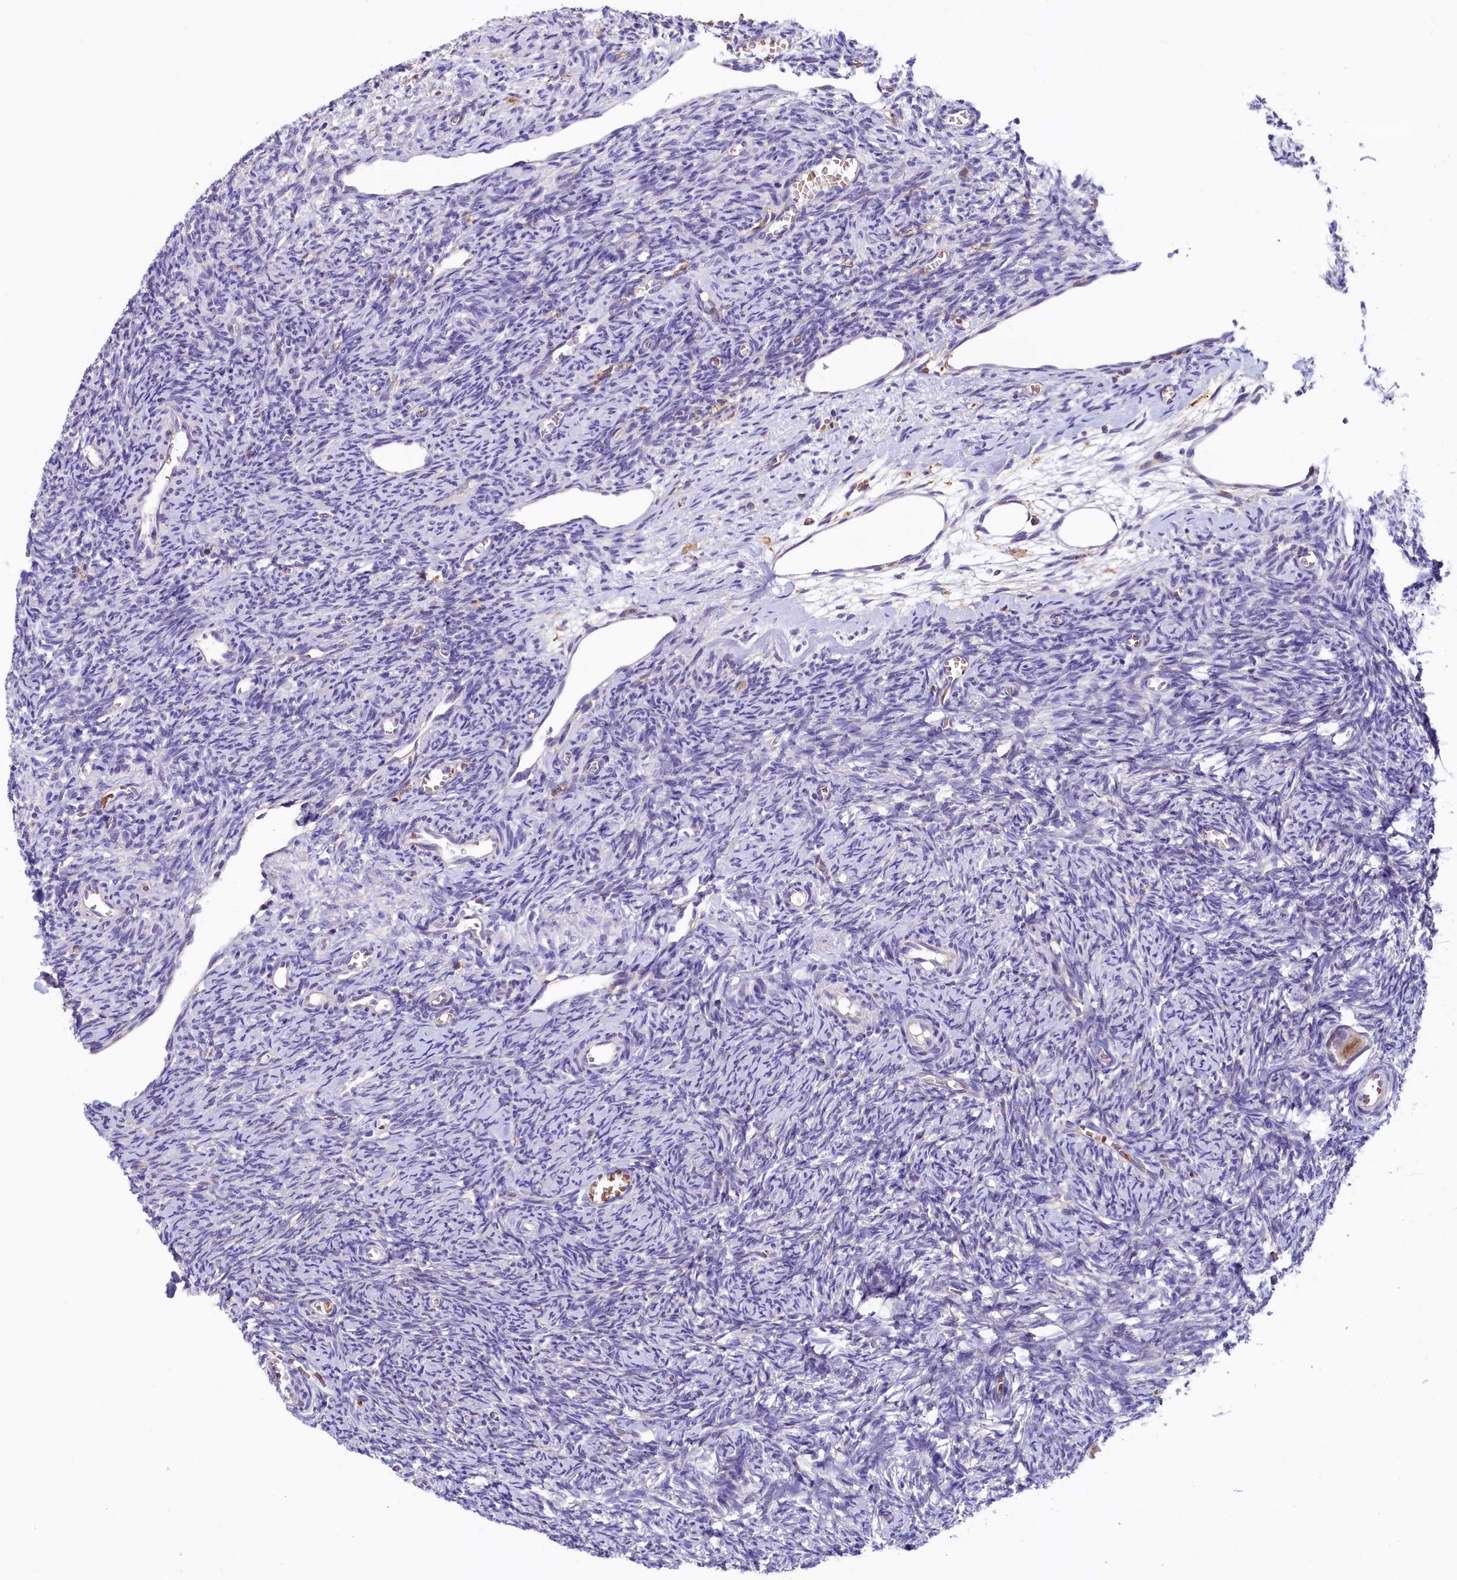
{"staining": {"intensity": "weak", "quantity": ">75%", "location": "cytoplasmic/membranous"}, "tissue": "ovary", "cell_type": "Follicle cells", "image_type": "normal", "snomed": [{"axis": "morphology", "description": "Normal tissue, NOS"}, {"axis": "topography", "description": "Ovary"}], "caption": "High-power microscopy captured an immunohistochemistry (IHC) photomicrograph of unremarkable ovary, revealing weak cytoplasmic/membranous positivity in about >75% of follicle cells. Immunohistochemistry stains the protein in brown and the nuclei are stained blue.", "gene": "HPS6", "patient": {"sex": "female", "age": 27}}